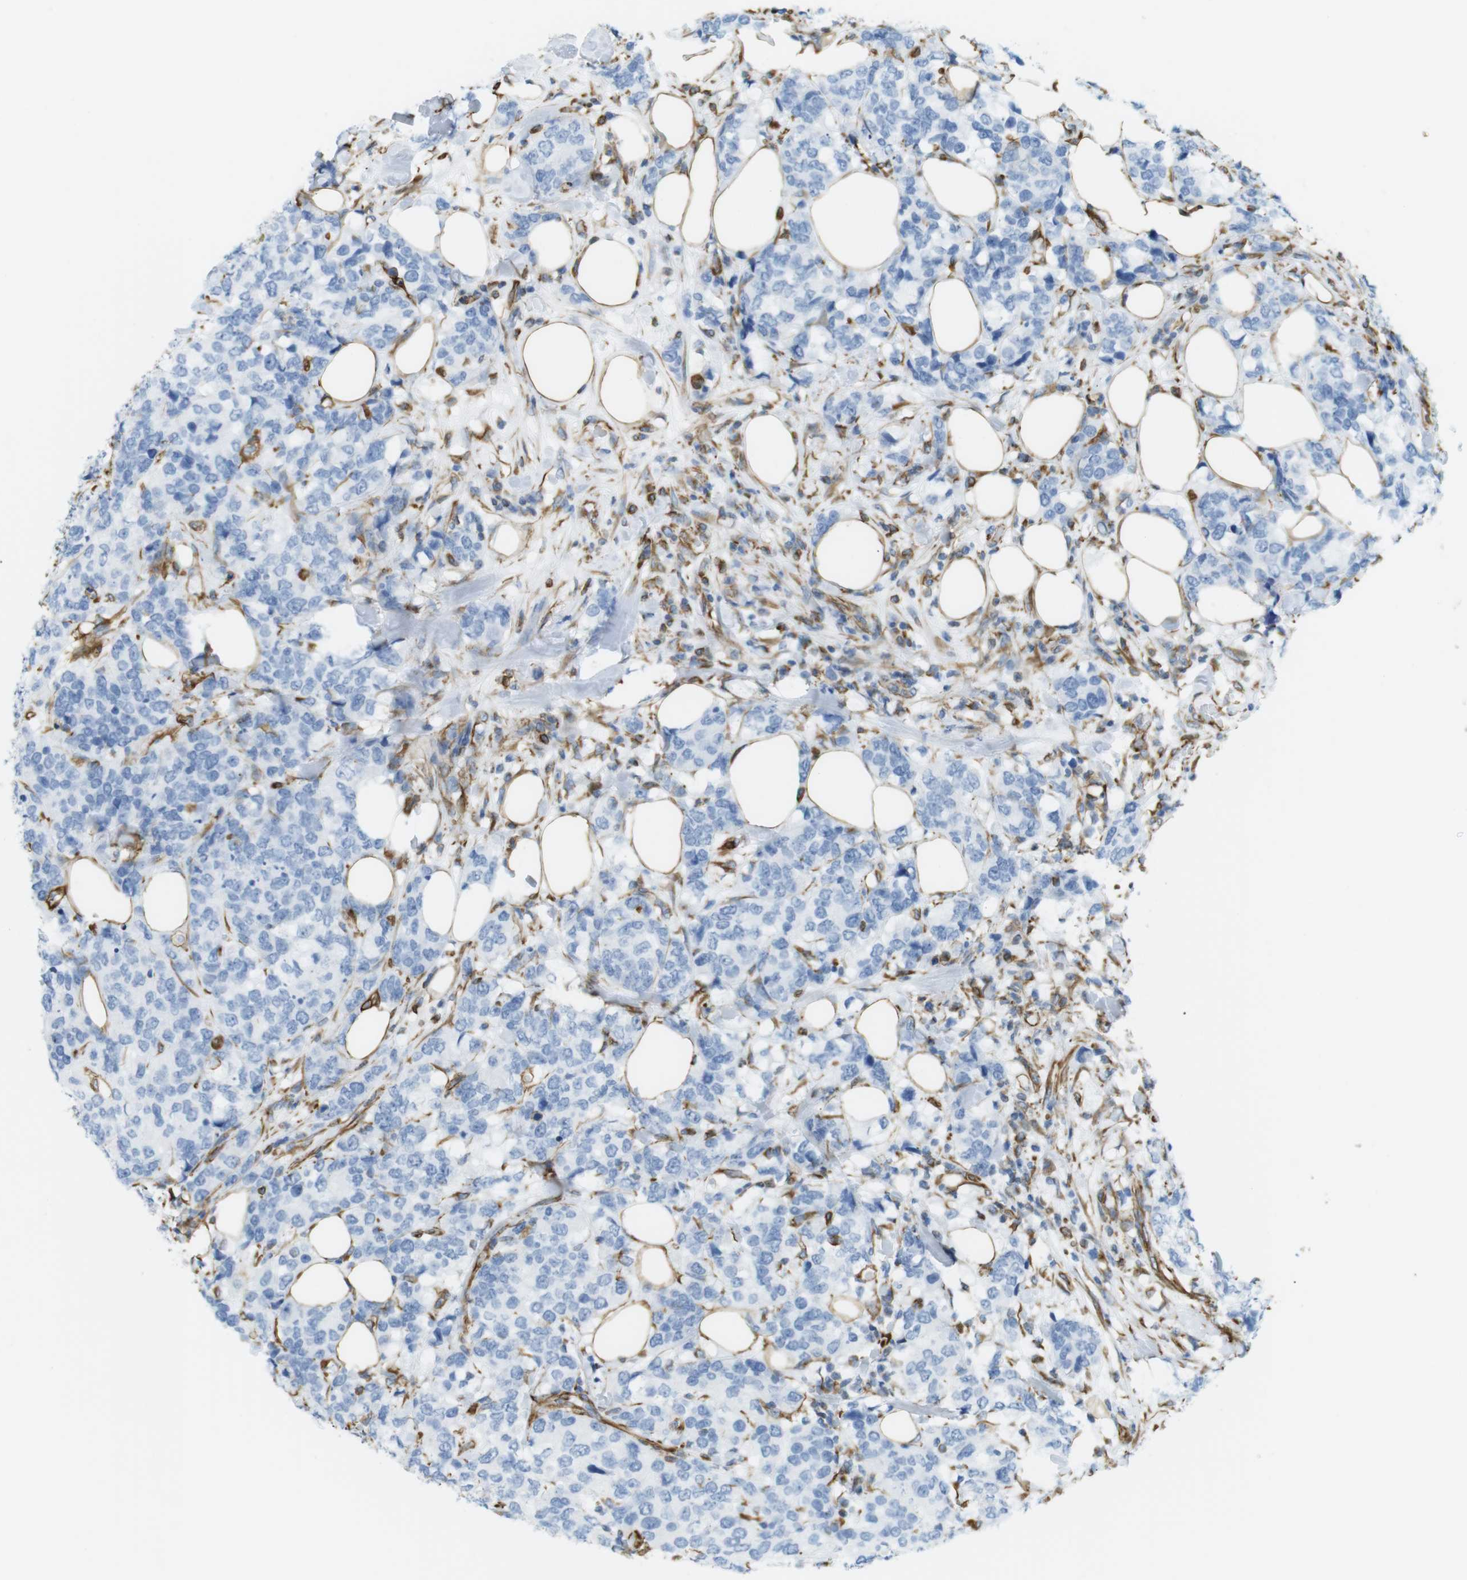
{"staining": {"intensity": "negative", "quantity": "none", "location": "none"}, "tissue": "breast cancer", "cell_type": "Tumor cells", "image_type": "cancer", "snomed": [{"axis": "morphology", "description": "Lobular carcinoma"}, {"axis": "topography", "description": "Breast"}], "caption": "This is an IHC micrograph of breast lobular carcinoma. There is no expression in tumor cells.", "gene": "MS4A10", "patient": {"sex": "female", "age": 59}}